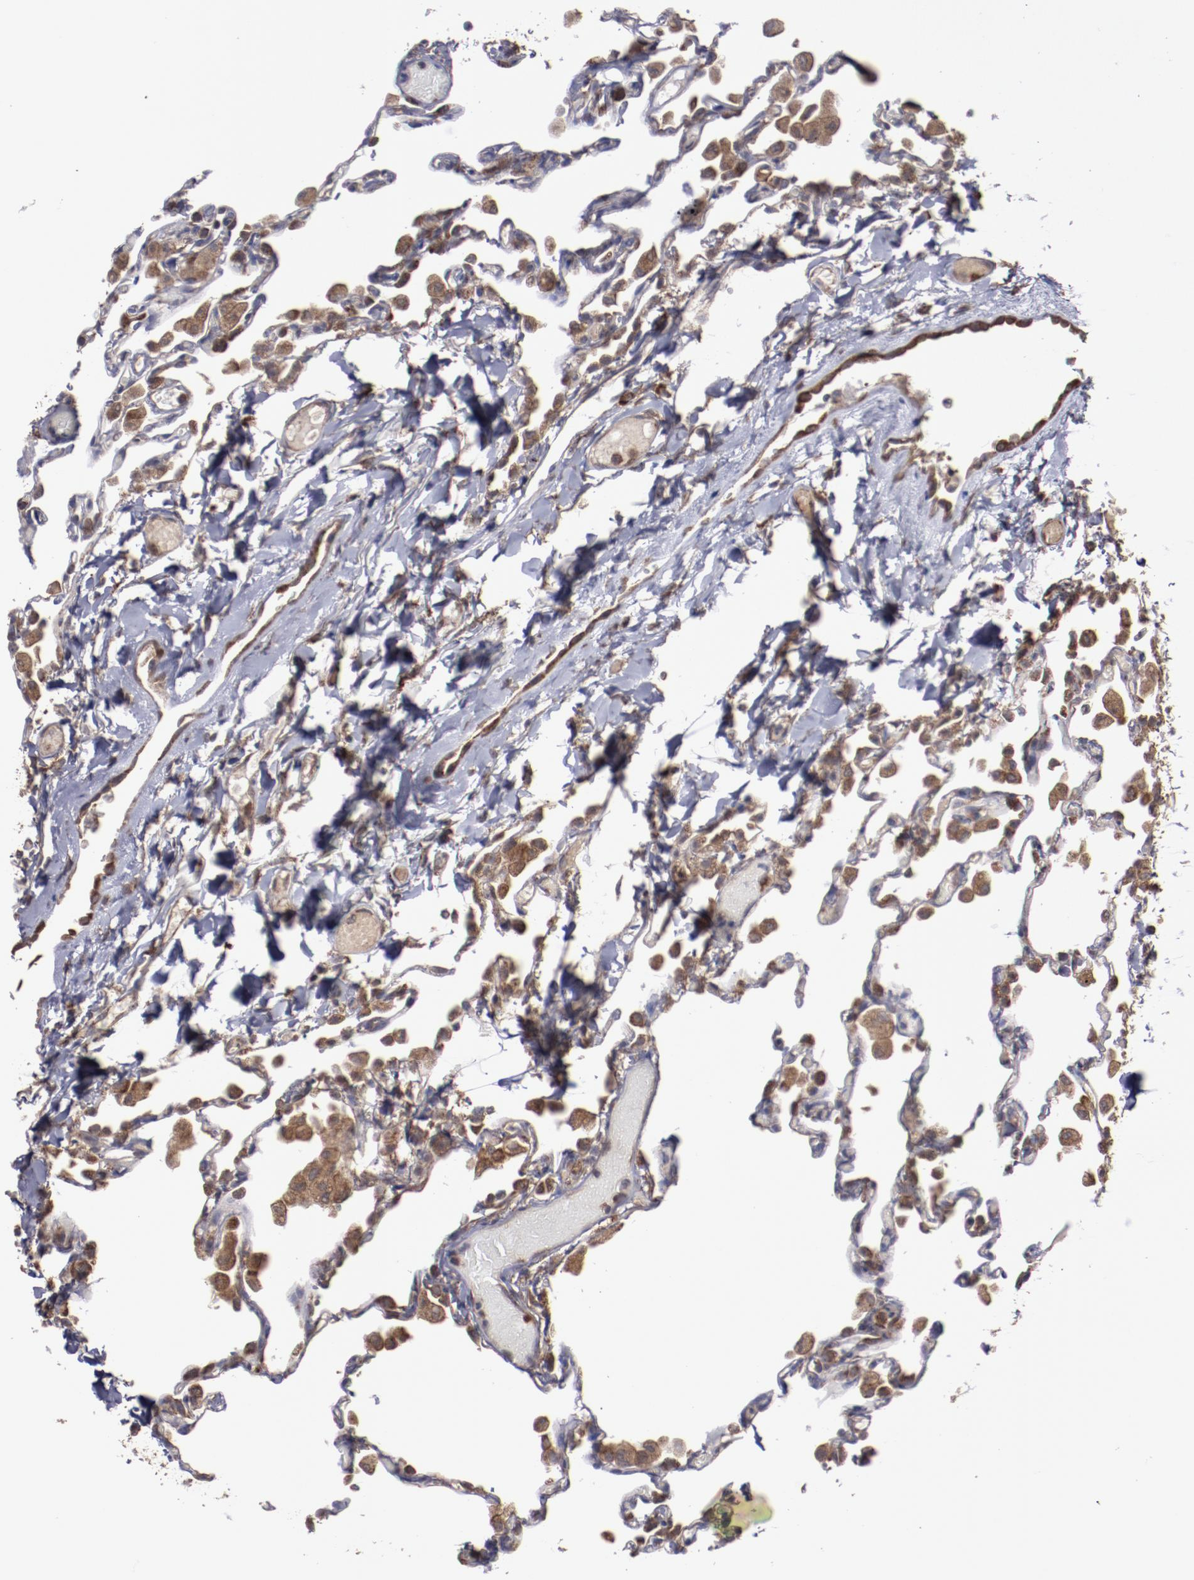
{"staining": {"intensity": "weak", "quantity": "25%-75%", "location": "cytoplasmic/membranous"}, "tissue": "lung", "cell_type": "Alveolar cells", "image_type": "normal", "snomed": [{"axis": "morphology", "description": "Normal tissue, NOS"}, {"axis": "topography", "description": "Lung"}], "caption": "An image of human lung stained for a protein shows weak cytoplasmic/membranous brown staining in alveolar cells. Nuclei are stained in blue.", "gene": "RPS4X", "patient": {"sex": "female", "age": 49}}